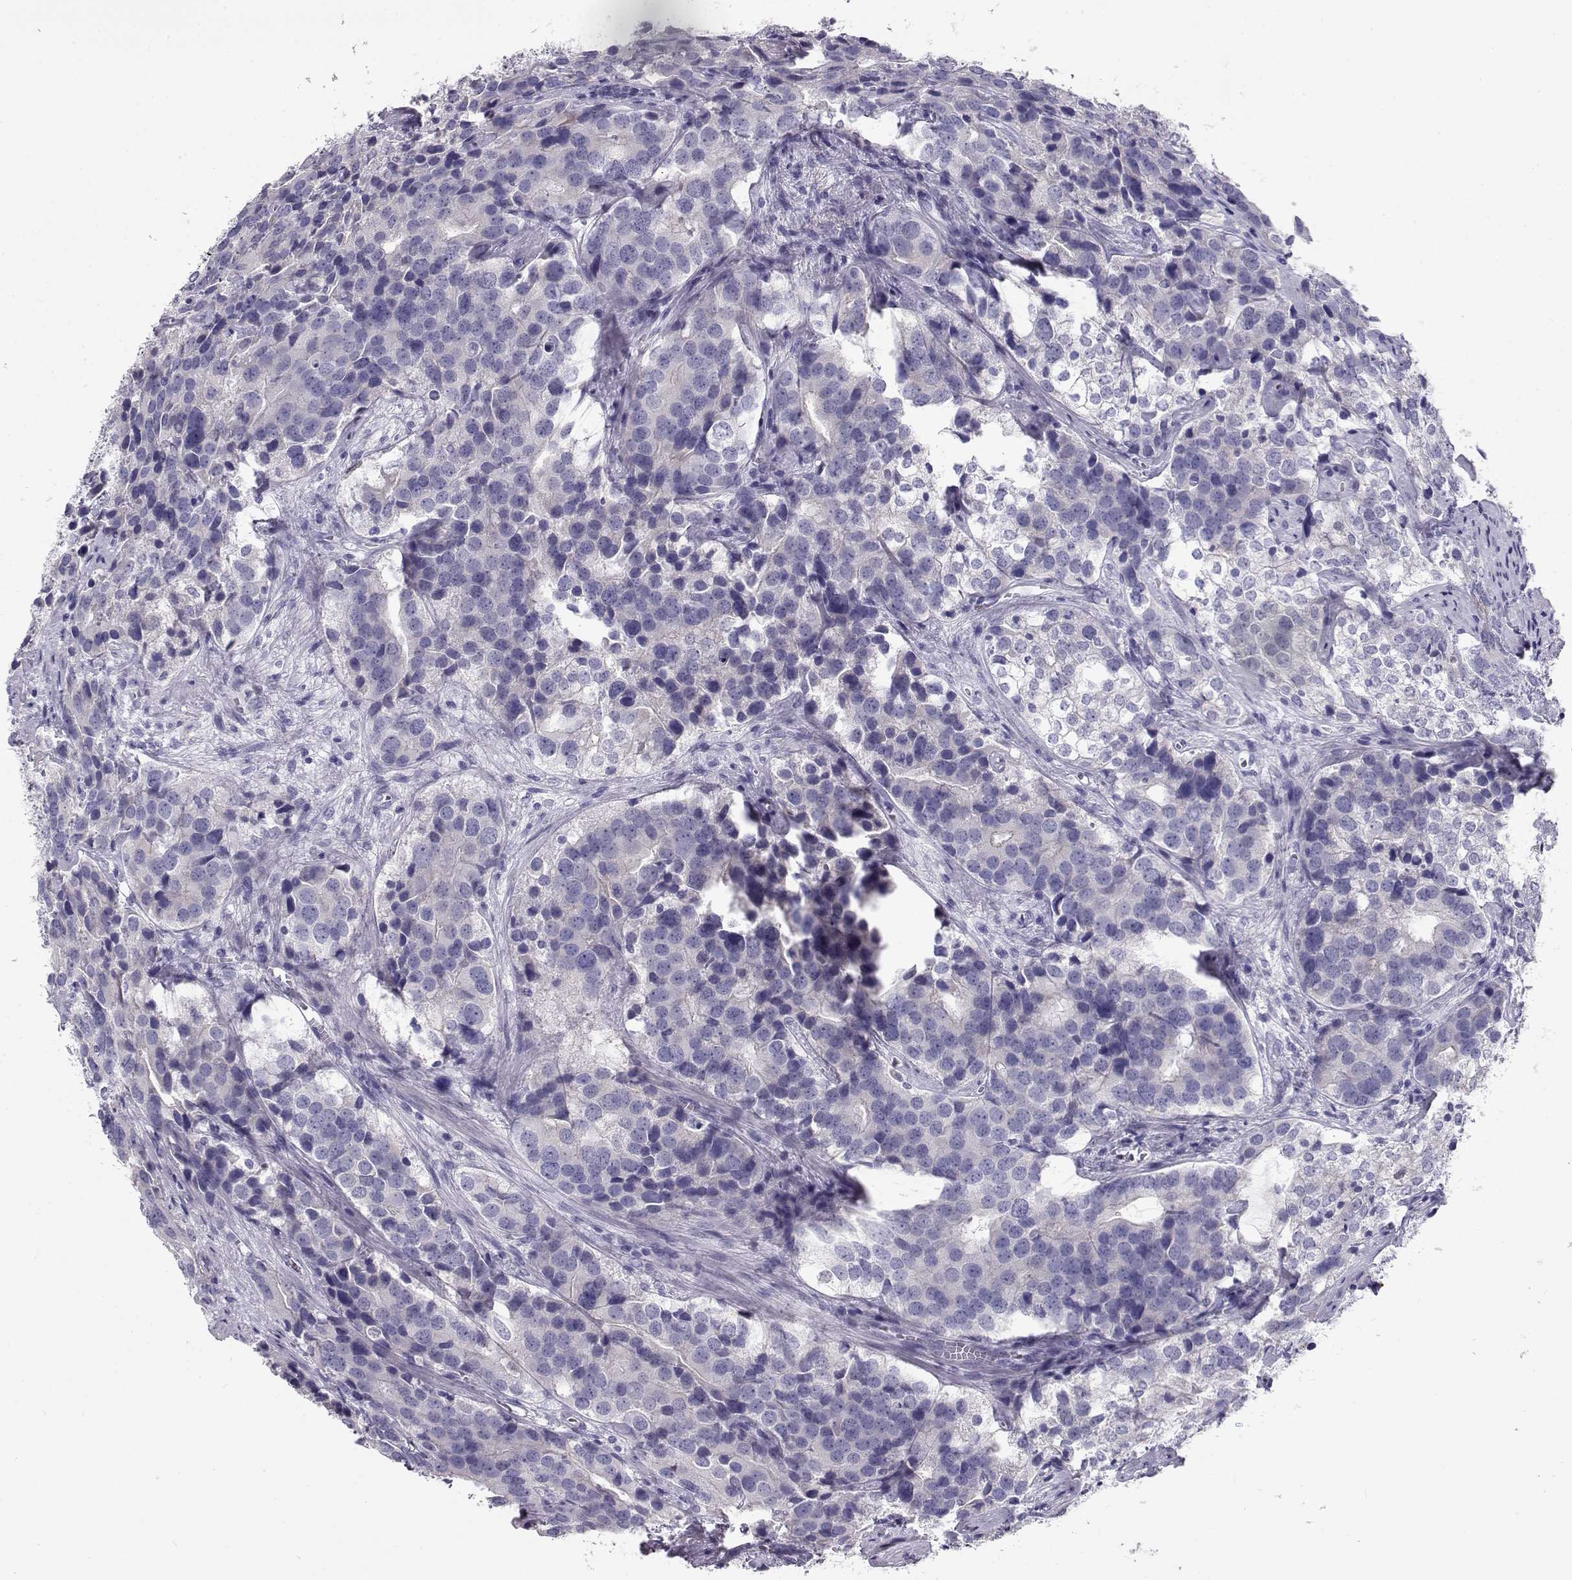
{"staining": {"intensity": "negative", "quantity": "none", "location": "none"}, "tissue": "prostate cancer", "cell_type": "Tumor cells", "image_type": "cancer", "snomed": [{"axis": "morphology", "description": "Adenocarcinoma, NOS"}, {"axis": "topography", "description": "Prostate and seminal vesicle, NOS"}], "caption": "The immunohistochemistry histopathology image has no significant staining in tumor cells of prostate cancer (adenocarcinoma) tissue. (DAB (3,3'-diaminobenzidine) IHC visualized using brightfield microscopy, high magnification).", "gene": "GPR26", "patient": {"sex": "male", "age": 63}}